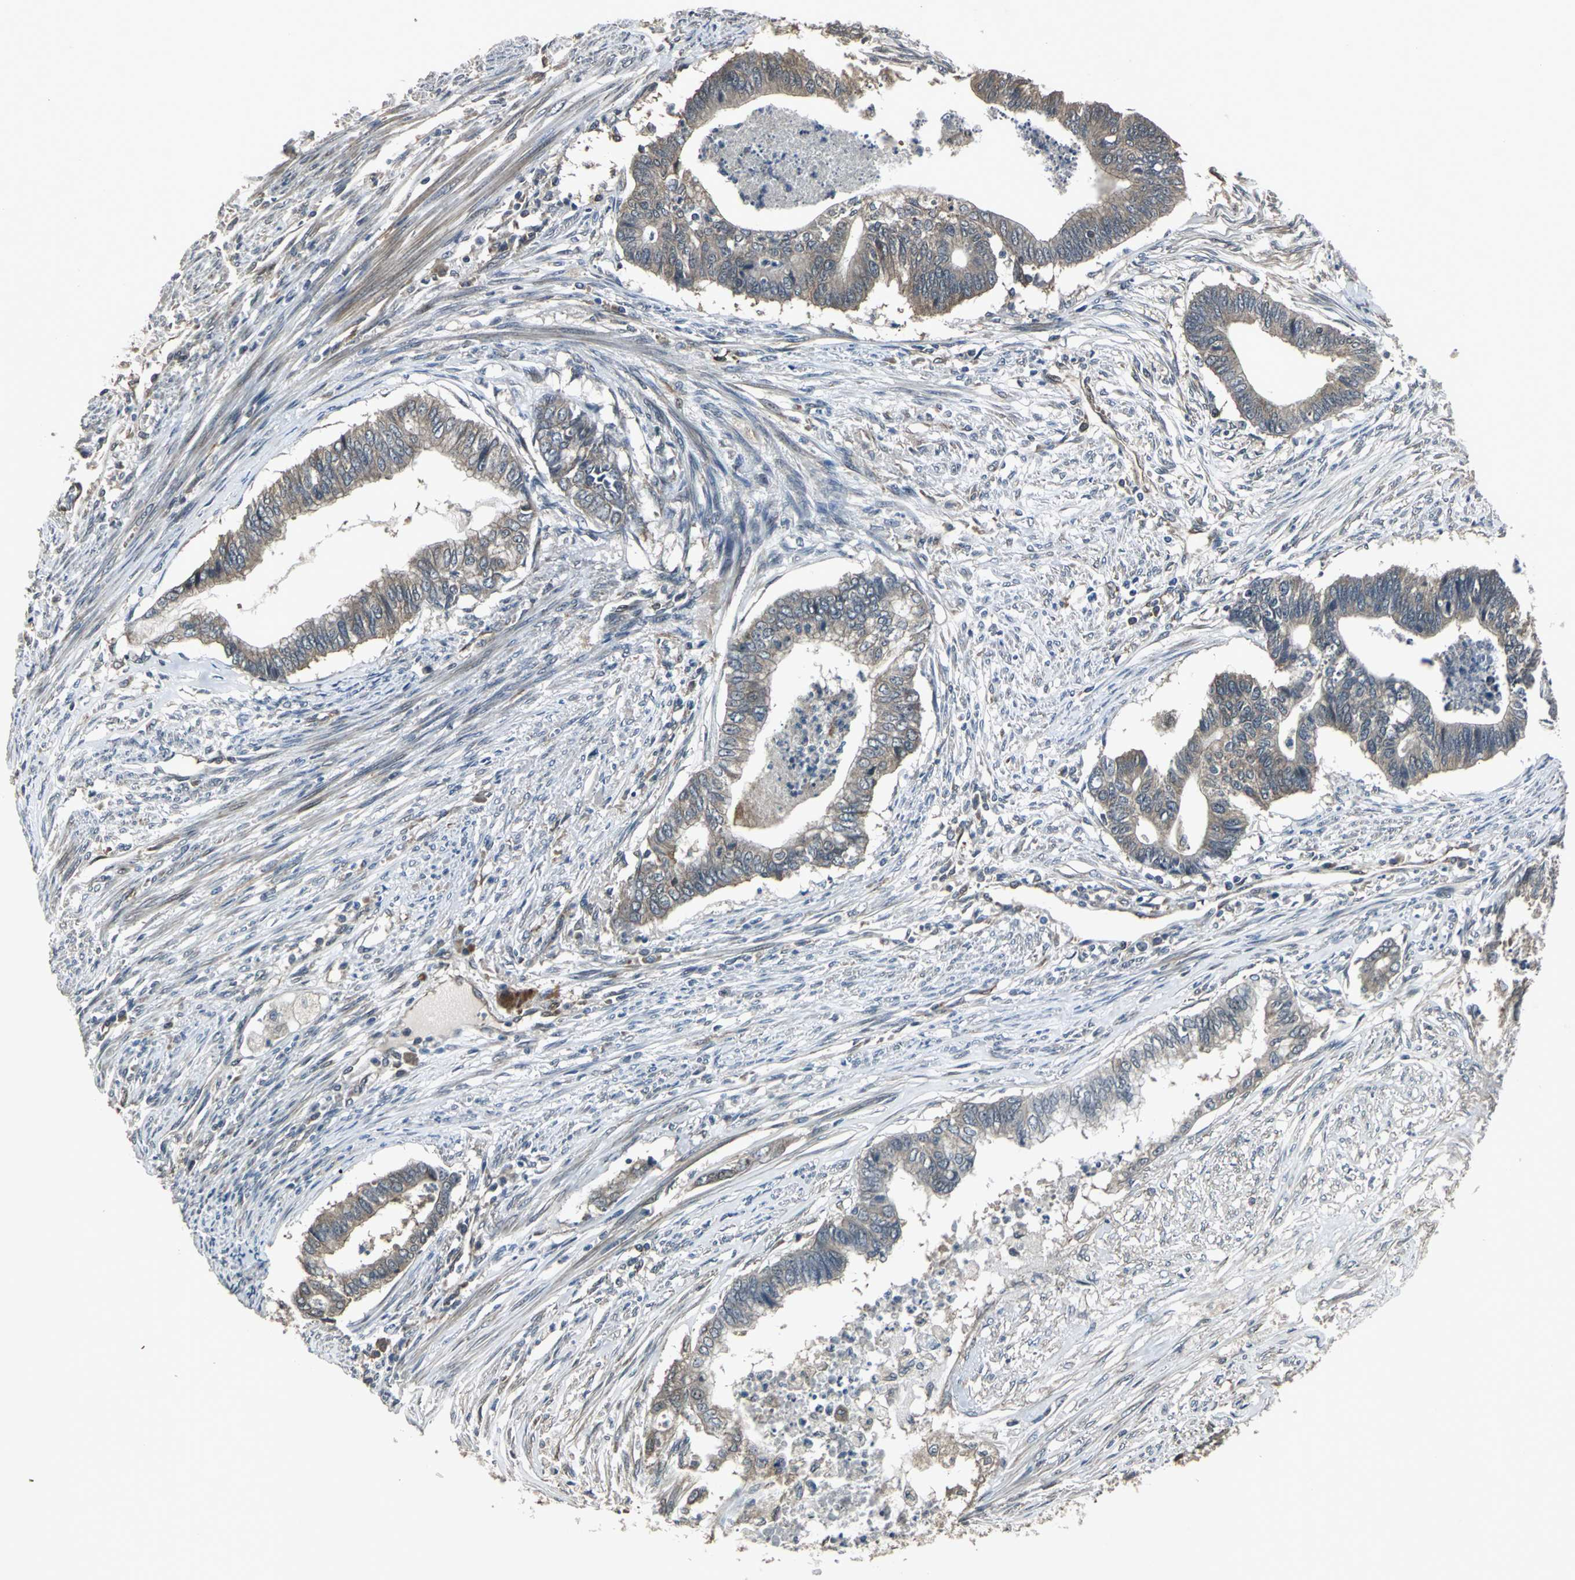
{"staining": {"intensity": "moderate", "quantity": ">75%", "location": "cytoplasmic/membranous"}, "tissue": "endometrial cancer", "cell_type": "Tumor cells", "image_type": "cancer", "snomed": [{"axis": "morphology", "description": "Adenocarcinoma, NOS"}, {"axis": "topography", "description": "Endometrium"}], "caption": "Protein staining of endometrial adenocarcinoma tissue shows moderate cytoplasmic/membranous staining in approximately >75% of tumor cells. The protein of interest is shown in brown color, while the nuclei are stained blue.", "gene": "PFDN1", "patient": {"sex": "female", "age": 79}}